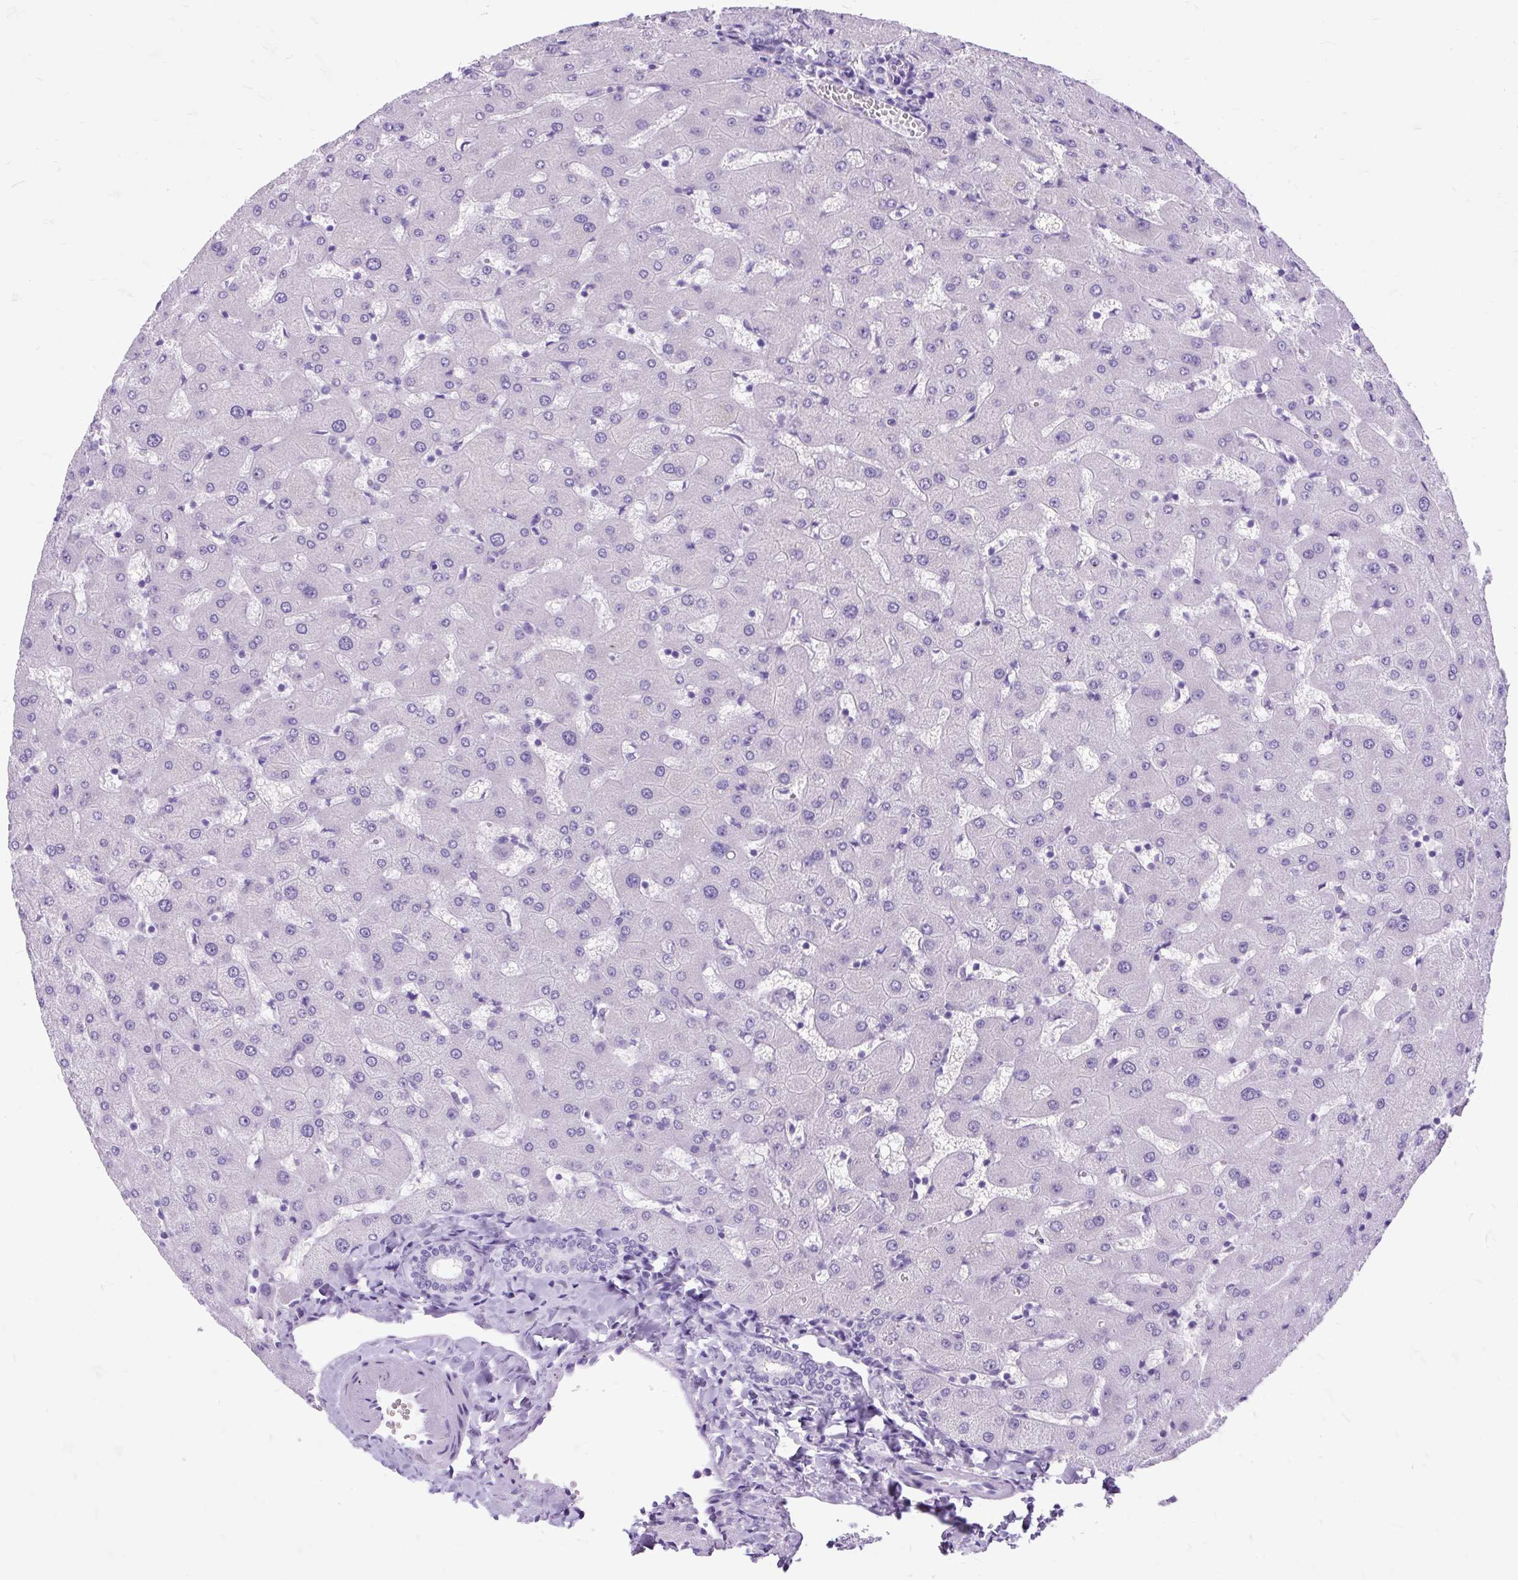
{"staining": {"intensity": "negative", "quantity": "none", "location": "none"}, "tissue": "liver", "cell_type": "Cholangiocytes", "image_type": "normal", "snomed": [{"axis": "morphology", "description": "Normal tissue, NOS"}, {"axis": "topography", "description": "Liver"}], "caption": "The photomicrograph reveals no staining of cholangiocytes in normal liver. (DAB (3,3'-diaminobenzidine) immunohistochemistry (IHC) visualized using brightfield microscopy, high magnification).", "gene": "SCGB1A1", "patient": {"sex": "female", "age": 63}}